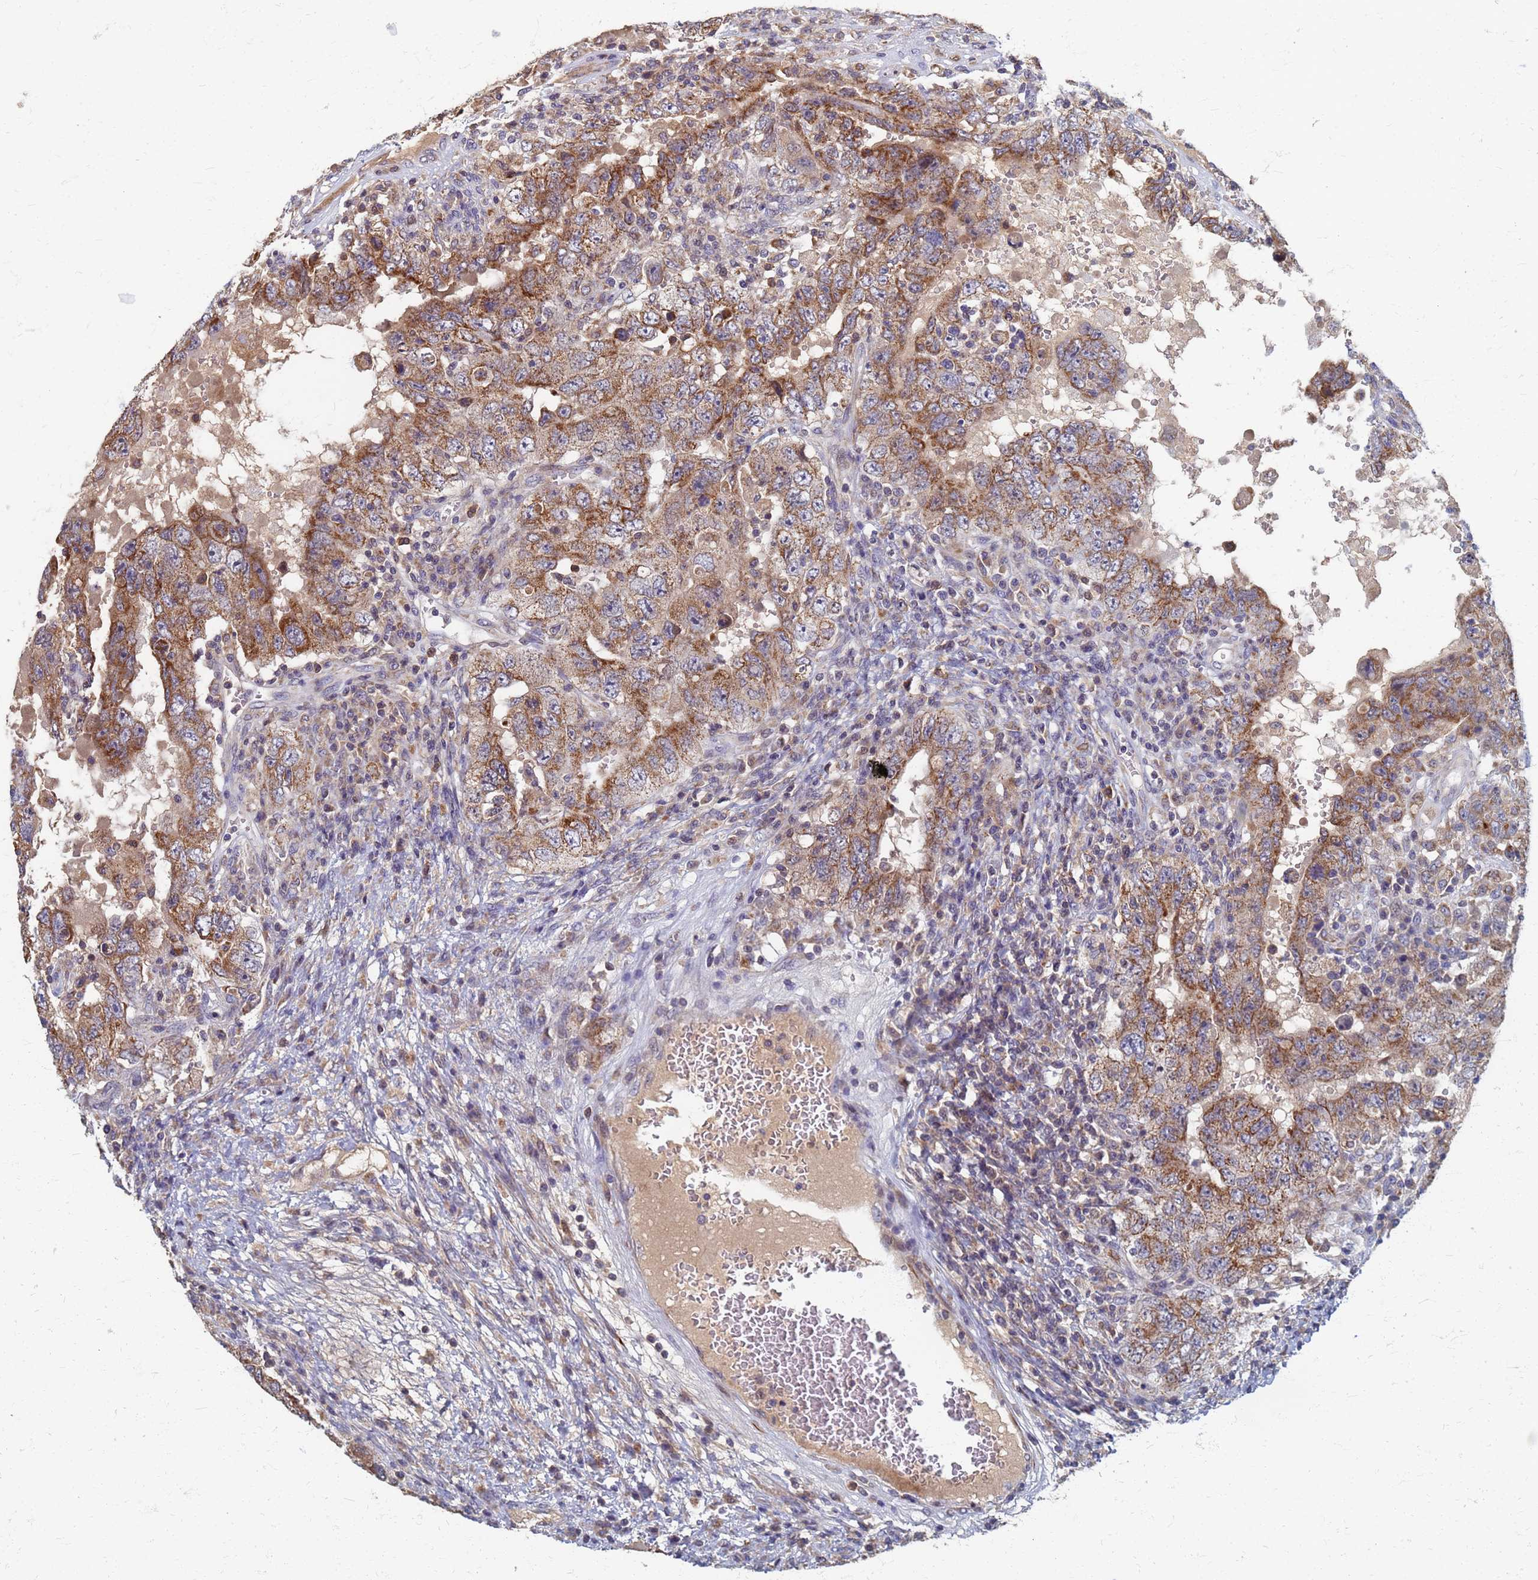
{"staining": {"intensity": "moderate", "quantity": ">75%", "location": "cytoplasmic/membranous"}, "tissue": "testis cancer", "cell_type": "Tumor cells", "image_type": "cancer", "snomed": [{"axis": "morphology", "description": "Carcinoma, Embryonal, NOS"}, {"axis": "topography", "description": "Testis"}], "caption": "Human testis cancer (embryonal carcinoma) stained with a brown dye displays moderate cytoplasmic/membranous positive positivity in approximately >75% of tumor cells.", "gene": "ATPAF1", "patient": {"sex": "male", "age": 26}}